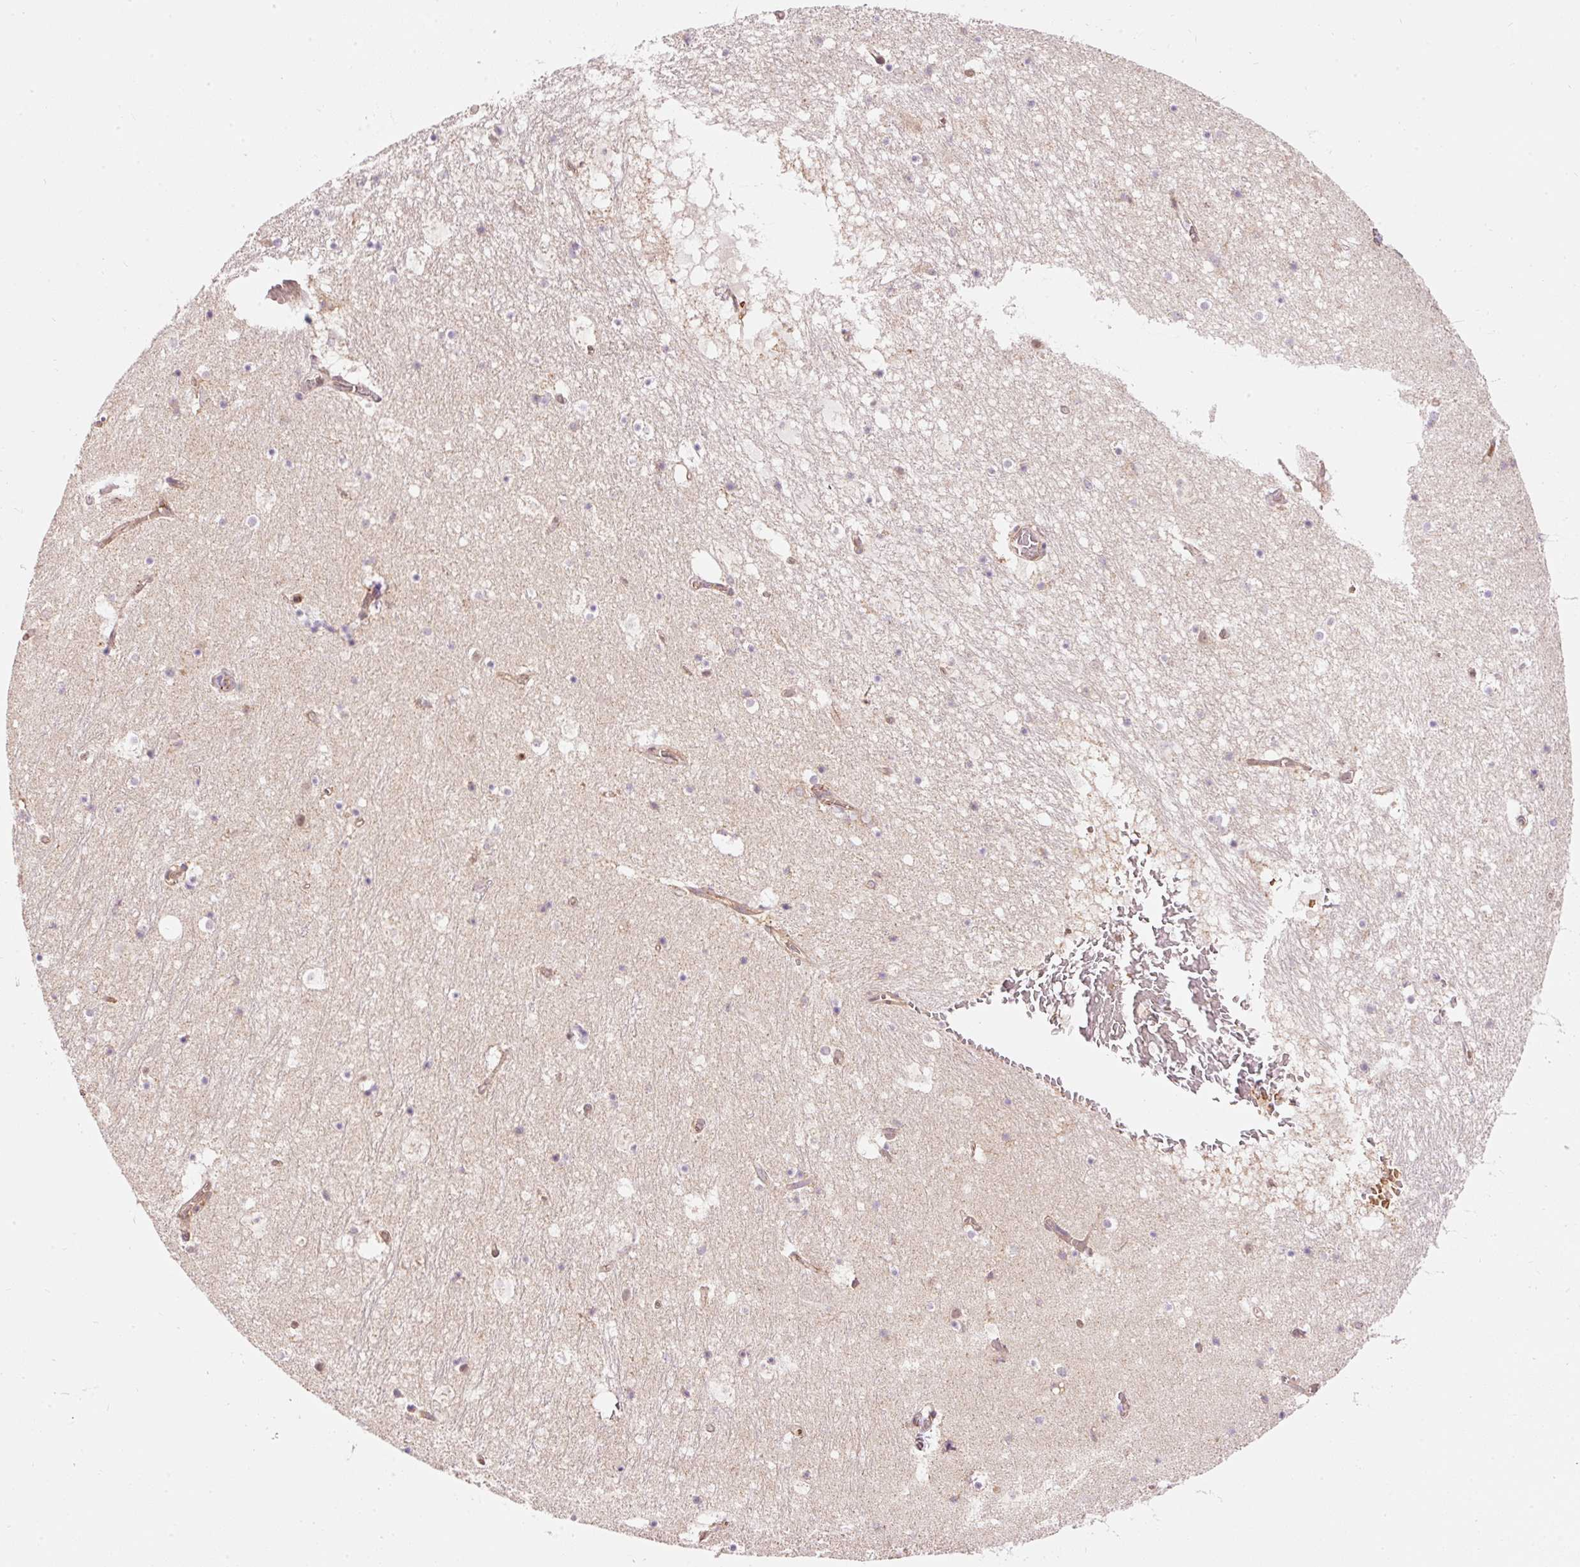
{"staining": {"intensity": "weak", "quantity": "<25%", "location": "cytoplasmic/membranous"}, "tissue": "hippocampus", "cell_type": "Glial cells", "image_type": "normal", "snomed": [{"axis": "morphology", "description": "Normal tissue, NOS"}, {"axis": "topography", "description": "Hippocampus"}], "caption": "Glial cells are negative for protein expression in benign human hippocampus.", "gene": "ADCY4", "patient": {"sex": "female", "age": 52}}